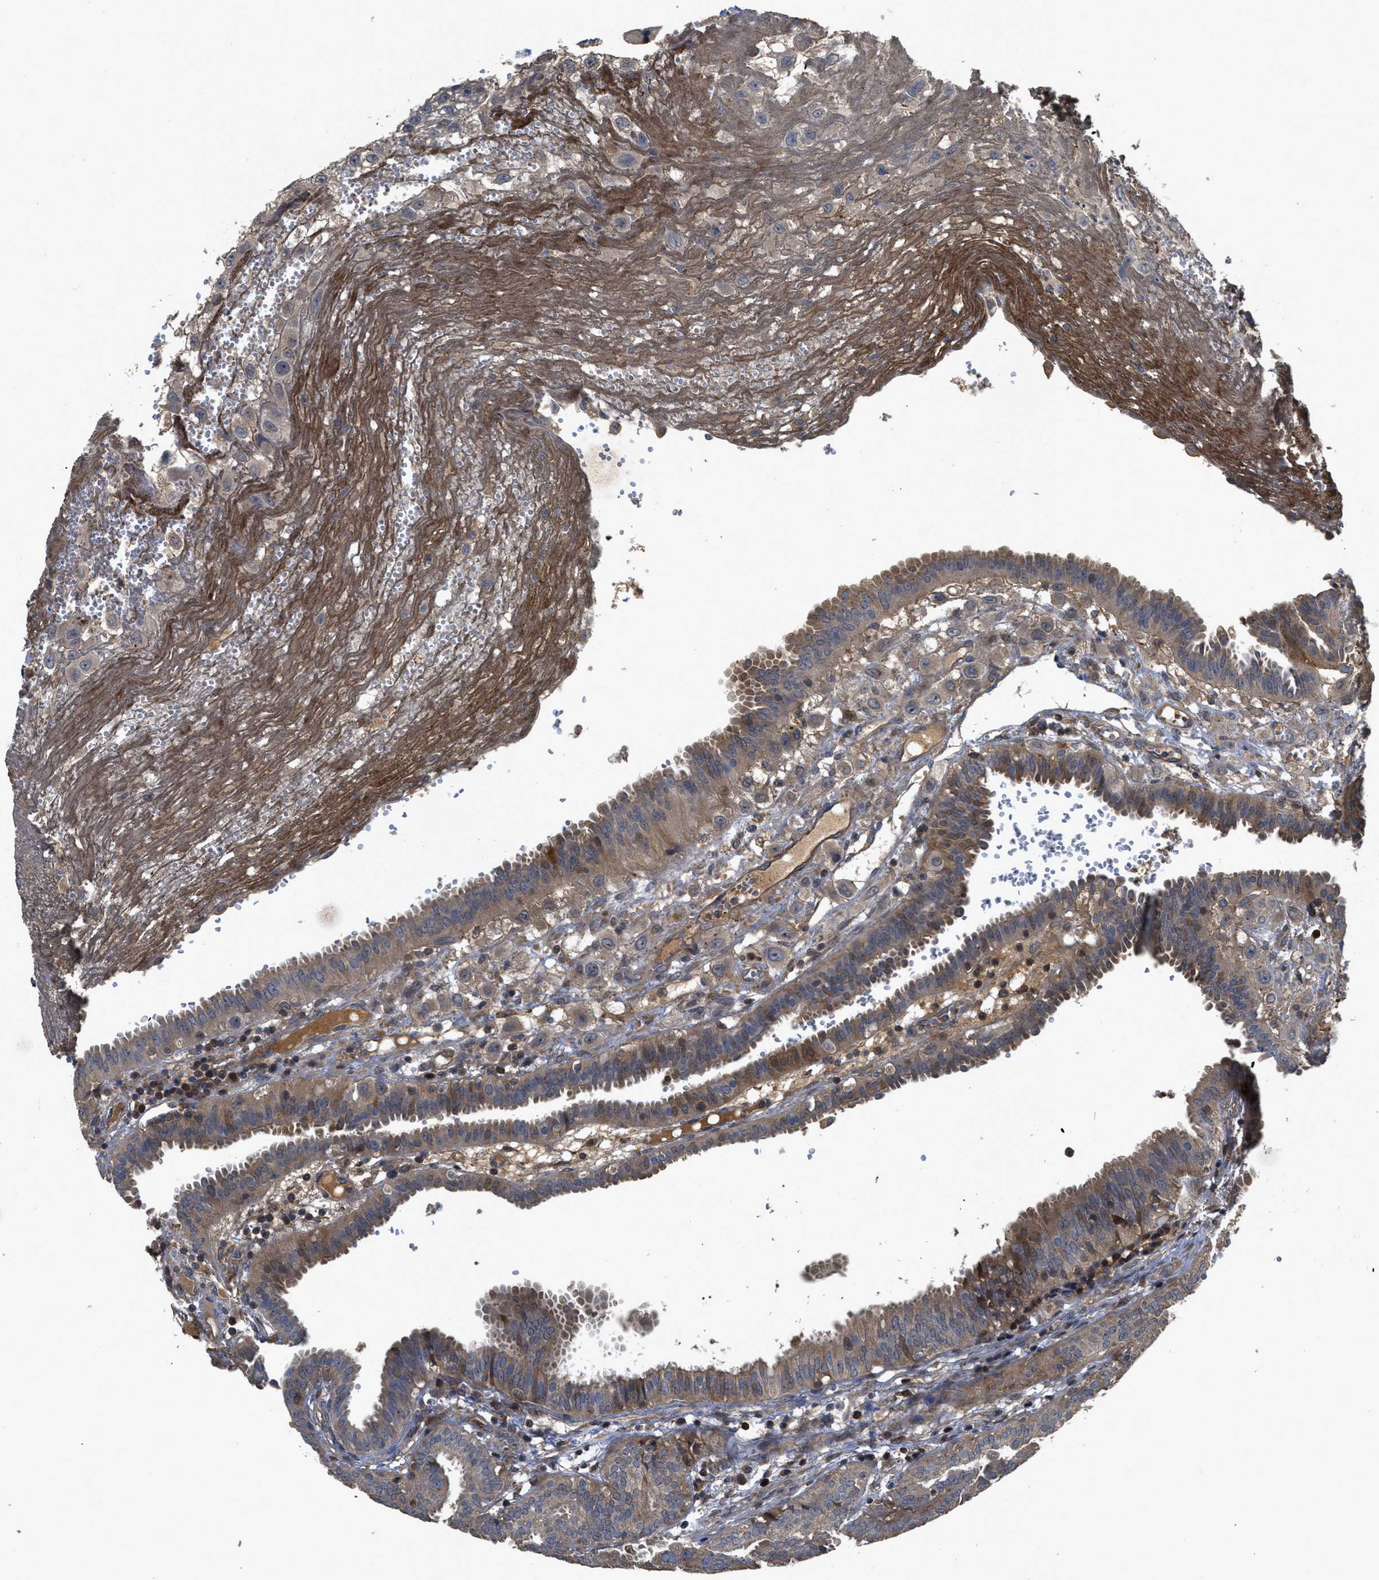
{"staining": {"intensity": "moderate", "quantity": ">75%", "location": "cytoplasmic/membranous"}, "tissue": "fallopian tube", "cell_type": "Glandular cells", "image_type": "normal", "snomed": [{"axis": "morphology", "description": "Normal tissue, NOS"}, {"axis": "topography", "description": "Fallopian tube"}, {"axis": "topography", "description": "Placenta"}], "caption": "A medium amount of moderate cytoplasmic/membranous staining is present in approximately >75% of glandular cells in unremarkable fallopian tube.", "gene": "CBR3", "patient": {"sex": "female", "age": 32}}